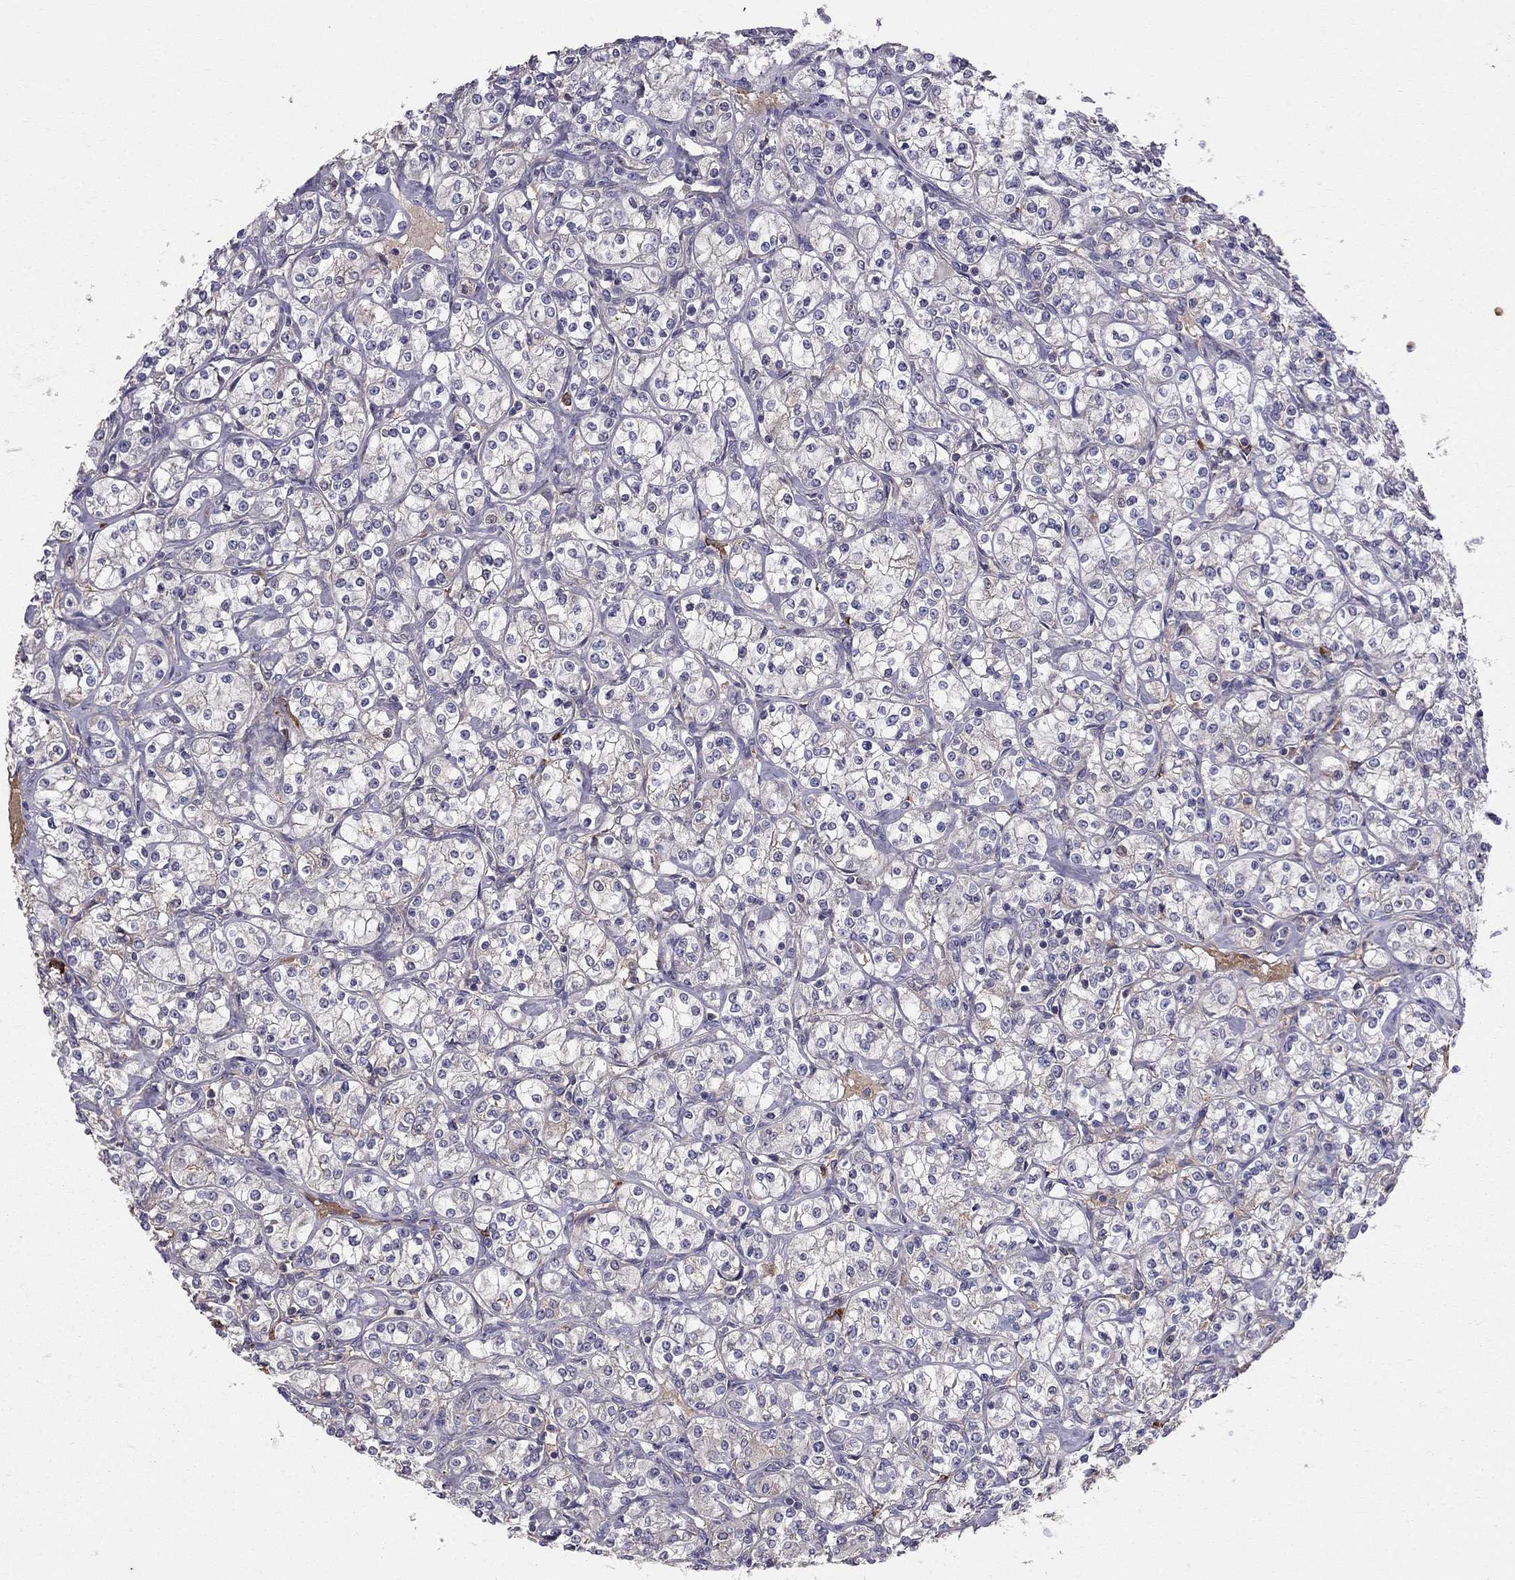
{"staining": {"intensity": "weak", "quantity": "<25%", "location": "cytoplasmic/membranous"}, "tissue": "renal cancer", "cell_type": "Tumor cells", "image_type": "cancer", "snomed": [{"axis": "morphology", "description": "Adenocarcinoma, NOS"}, {"axis": "topography", "description": "Kidney"}], "caption": "Tumor cells are negative for brown protein staining in renal adenocarcinoma. (DAB (3,3'-diaminobenzidine) immunohistochemistry visualized using brightfield microscopy, high magnification).", "gene": "PIK3CG", "patient": {"sex": "male", "age": 77}}